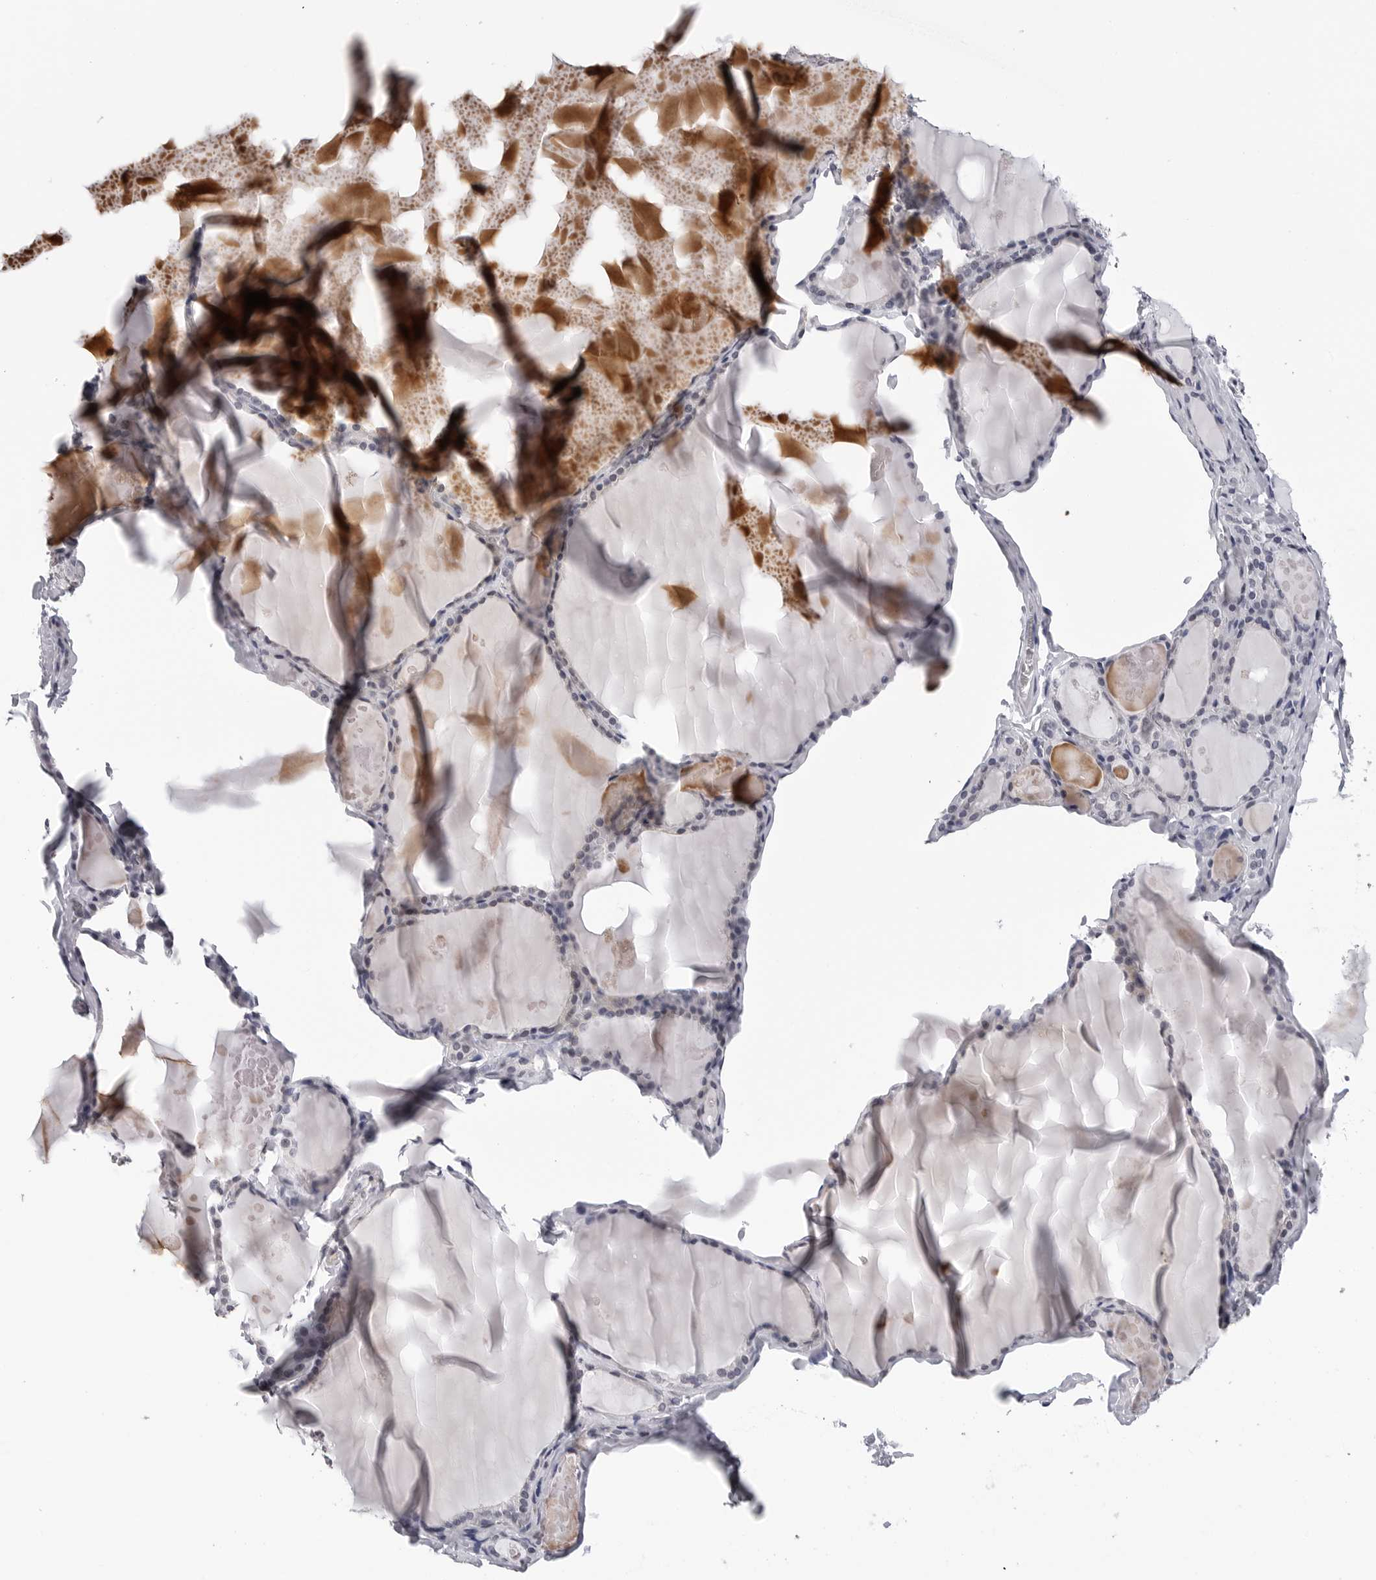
{"staining": {"intensity": "negative", "quantity": "none", "location": "none"}, "tissue": "thyroid gland", "cell_type": "Glandular cells", "image_type": "normal", "snomed": [{"axis": "morphology", "description": "Normal tissue, NOS"}, {"axis": "topography", "description": "Thyroid gland"}], "caption": "A micrograph of thyroid gland stained for a protein shows no brown staining in glandular cells. (DAB immunohistochemistry with hematoxylin counter stain).", "gene": "GNL2", "patient": {"sex": "male", "age": 56}}